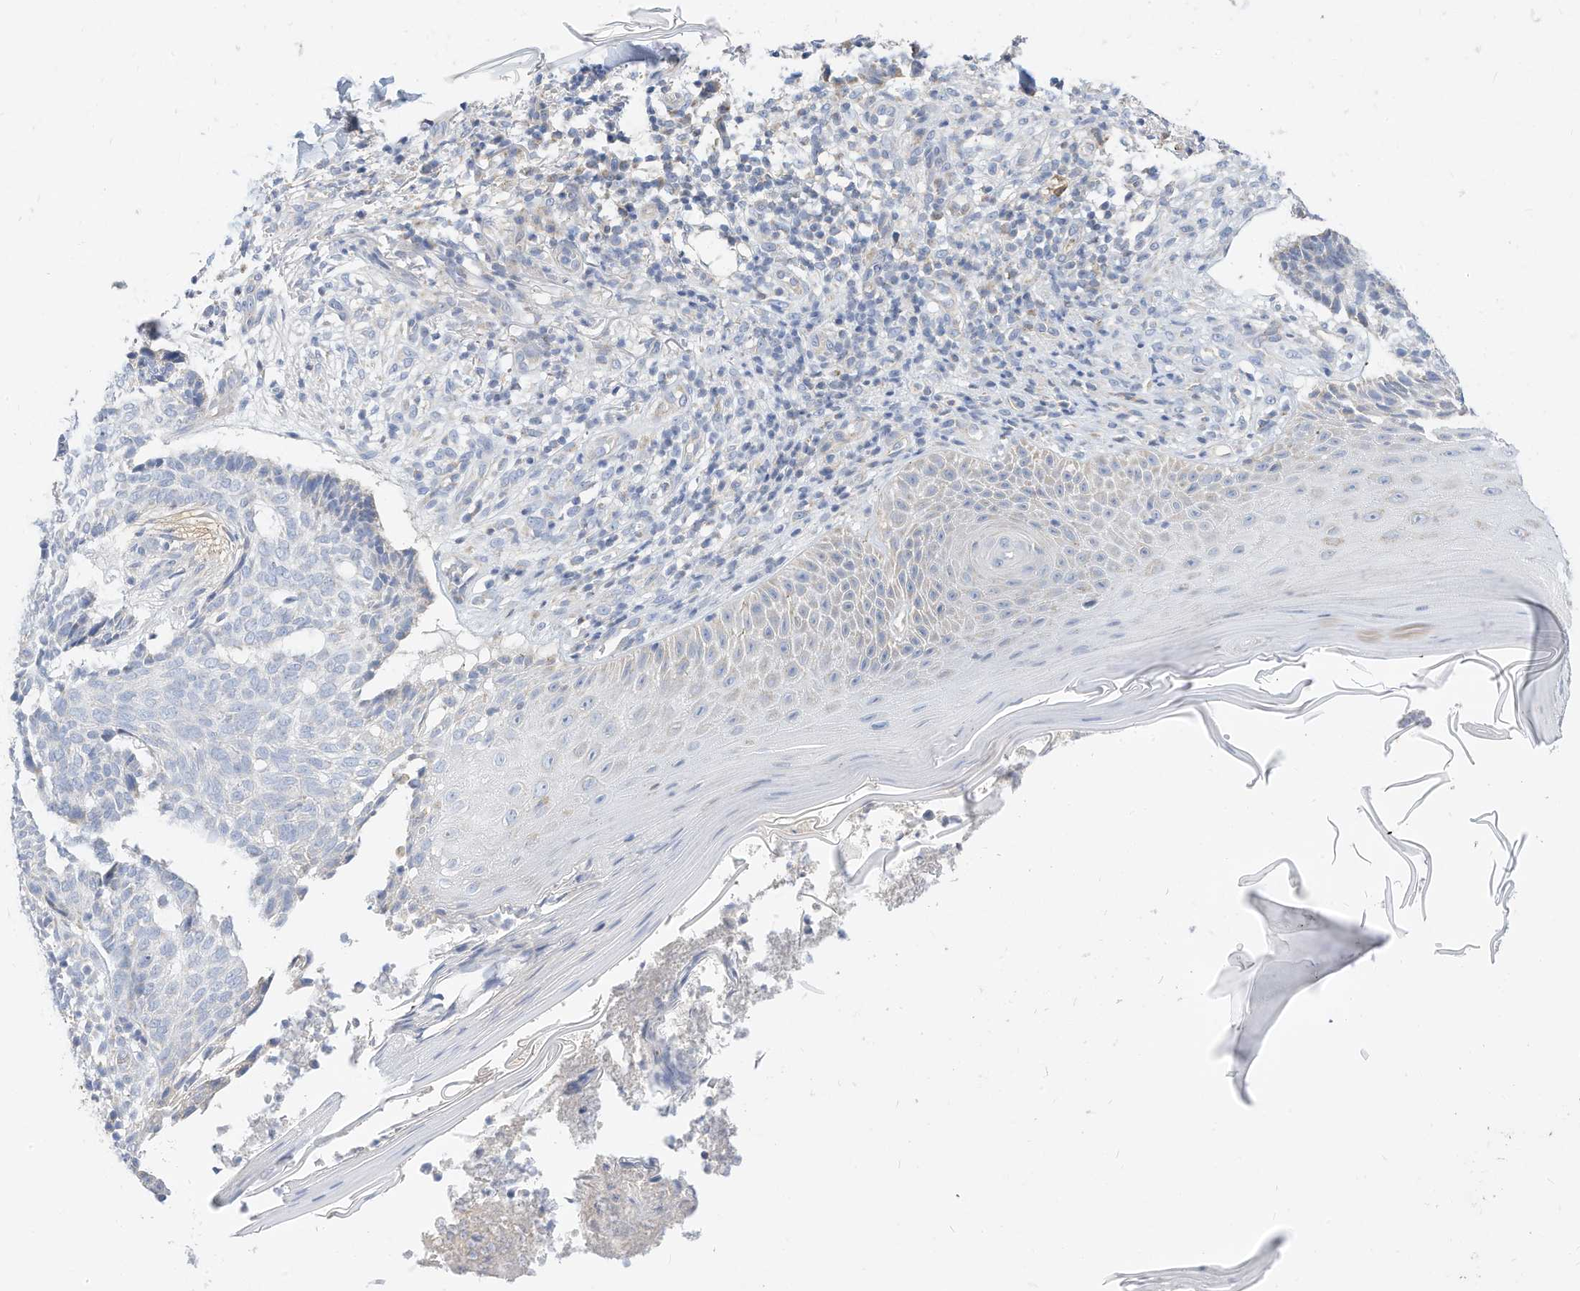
{"staining": {"intensity": "negative", "quantity": "none", "location": "none"}, "tissue": "skin cancer", "cell_type": "Tumor cells", "image_type": "cancer", "snomed": [{"axis": "morphology", "description": "Normal tissue, NOS"}, {"axis": "morphology", "description": "Basal cell carcinoma"}, {"axis": "topography", "description": "Skin"}], "caption": "The photomicrograph reveals no significant expression in tumor cells of basal cell carcinoma (skin). (DAB immunohistochemistry with hematoxylin counter stain).", "gene": "RHOH", "patient": {"sex": "male", "age": 50}}